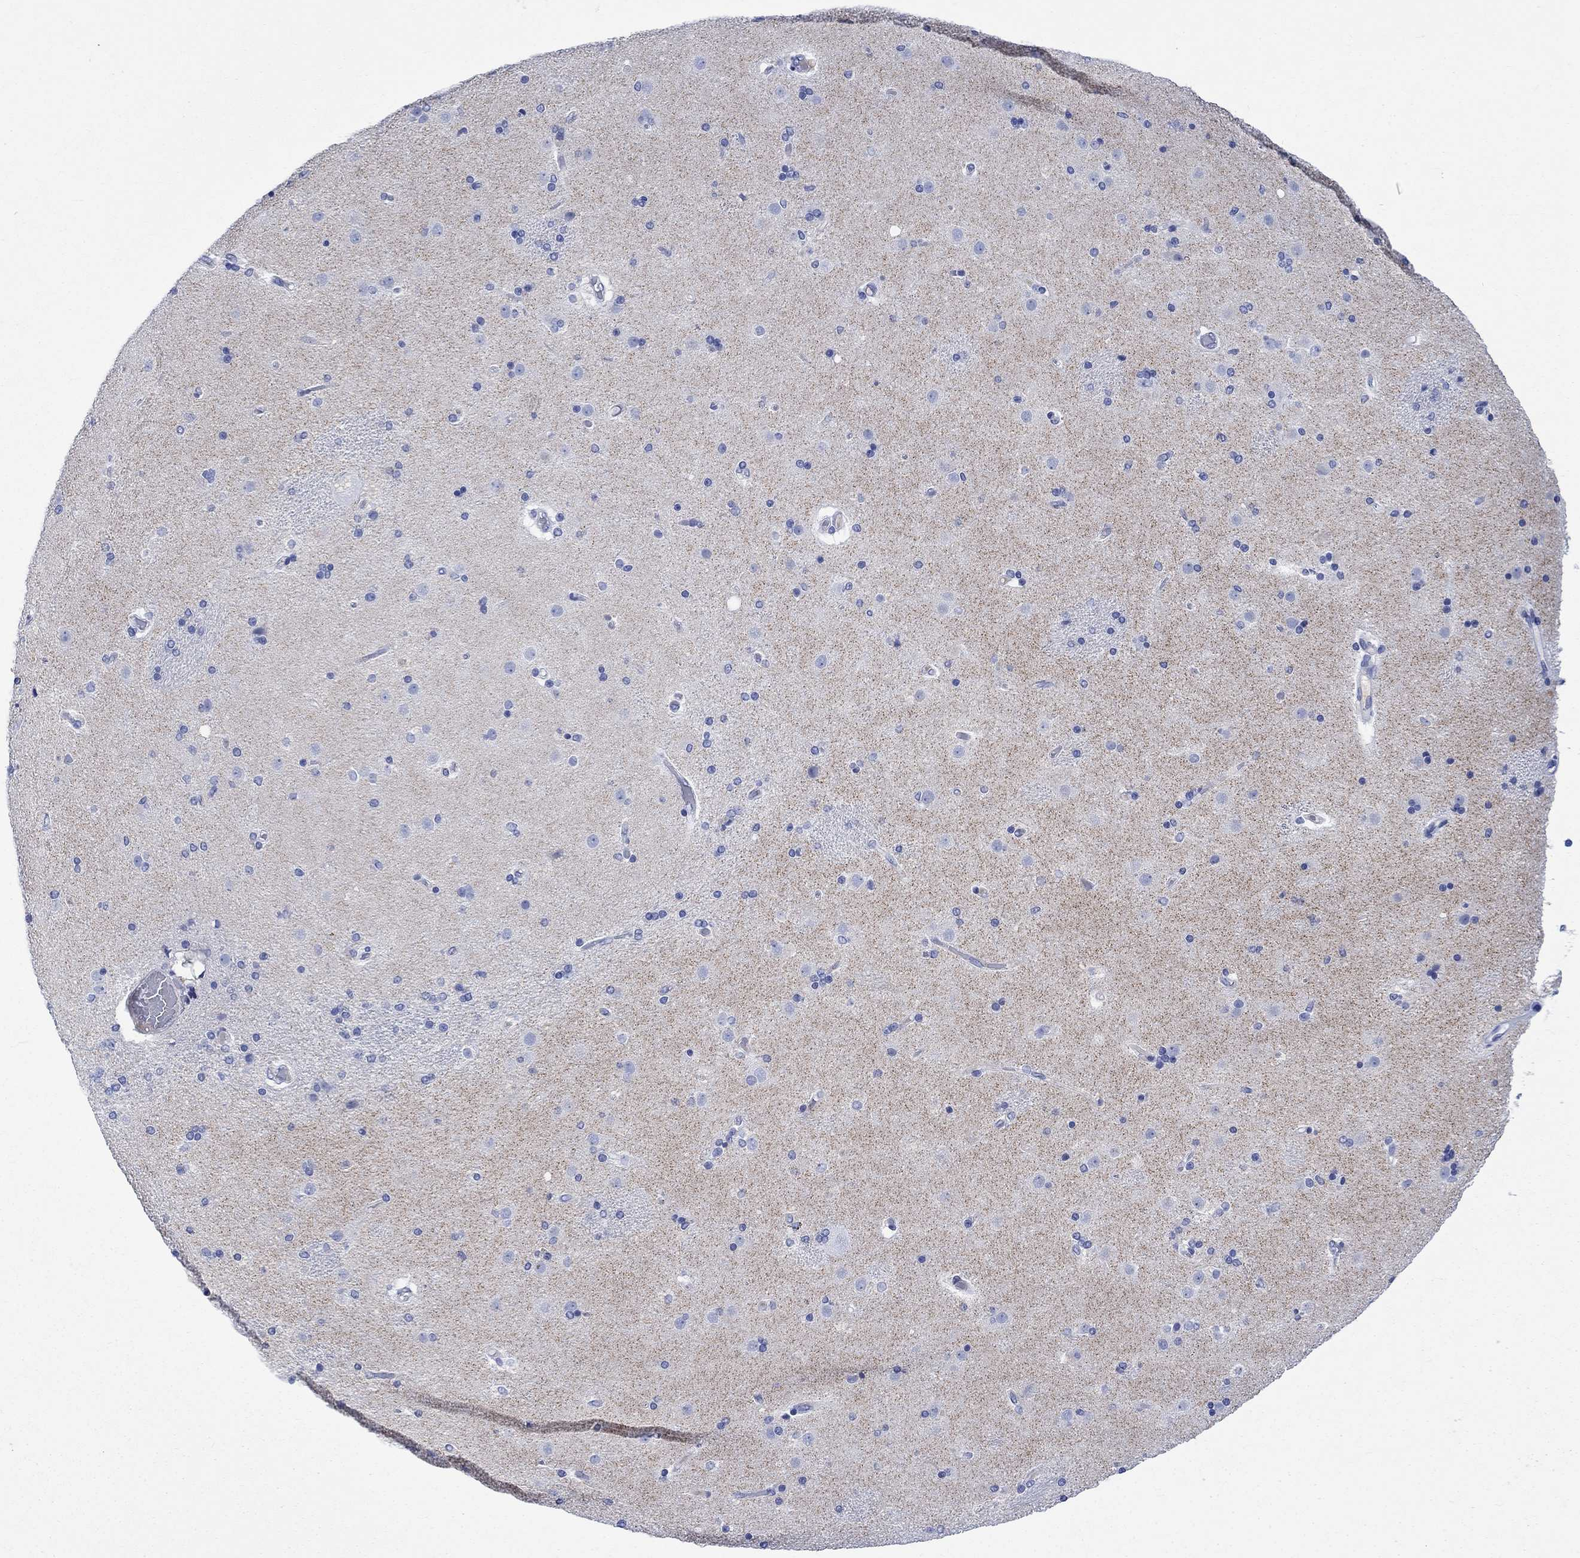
{"staining": {"intensity": "negative", "quantity": "none", "location": "none"}, "tissue": "caudate", "cell_type": "Glial cells", "image_type": "normal", "snomed": [{"axis": "morphology", "description": "Normal tissue, NOS"}, {"axis": "topography", "description": "Lateral ventricle wall"}], "caption": "Human caudate stained for a protein using IHC exhibits no expression in glial cells.", "gene": "CACNG3", "patient": {"sex": "female", "age": 71}}